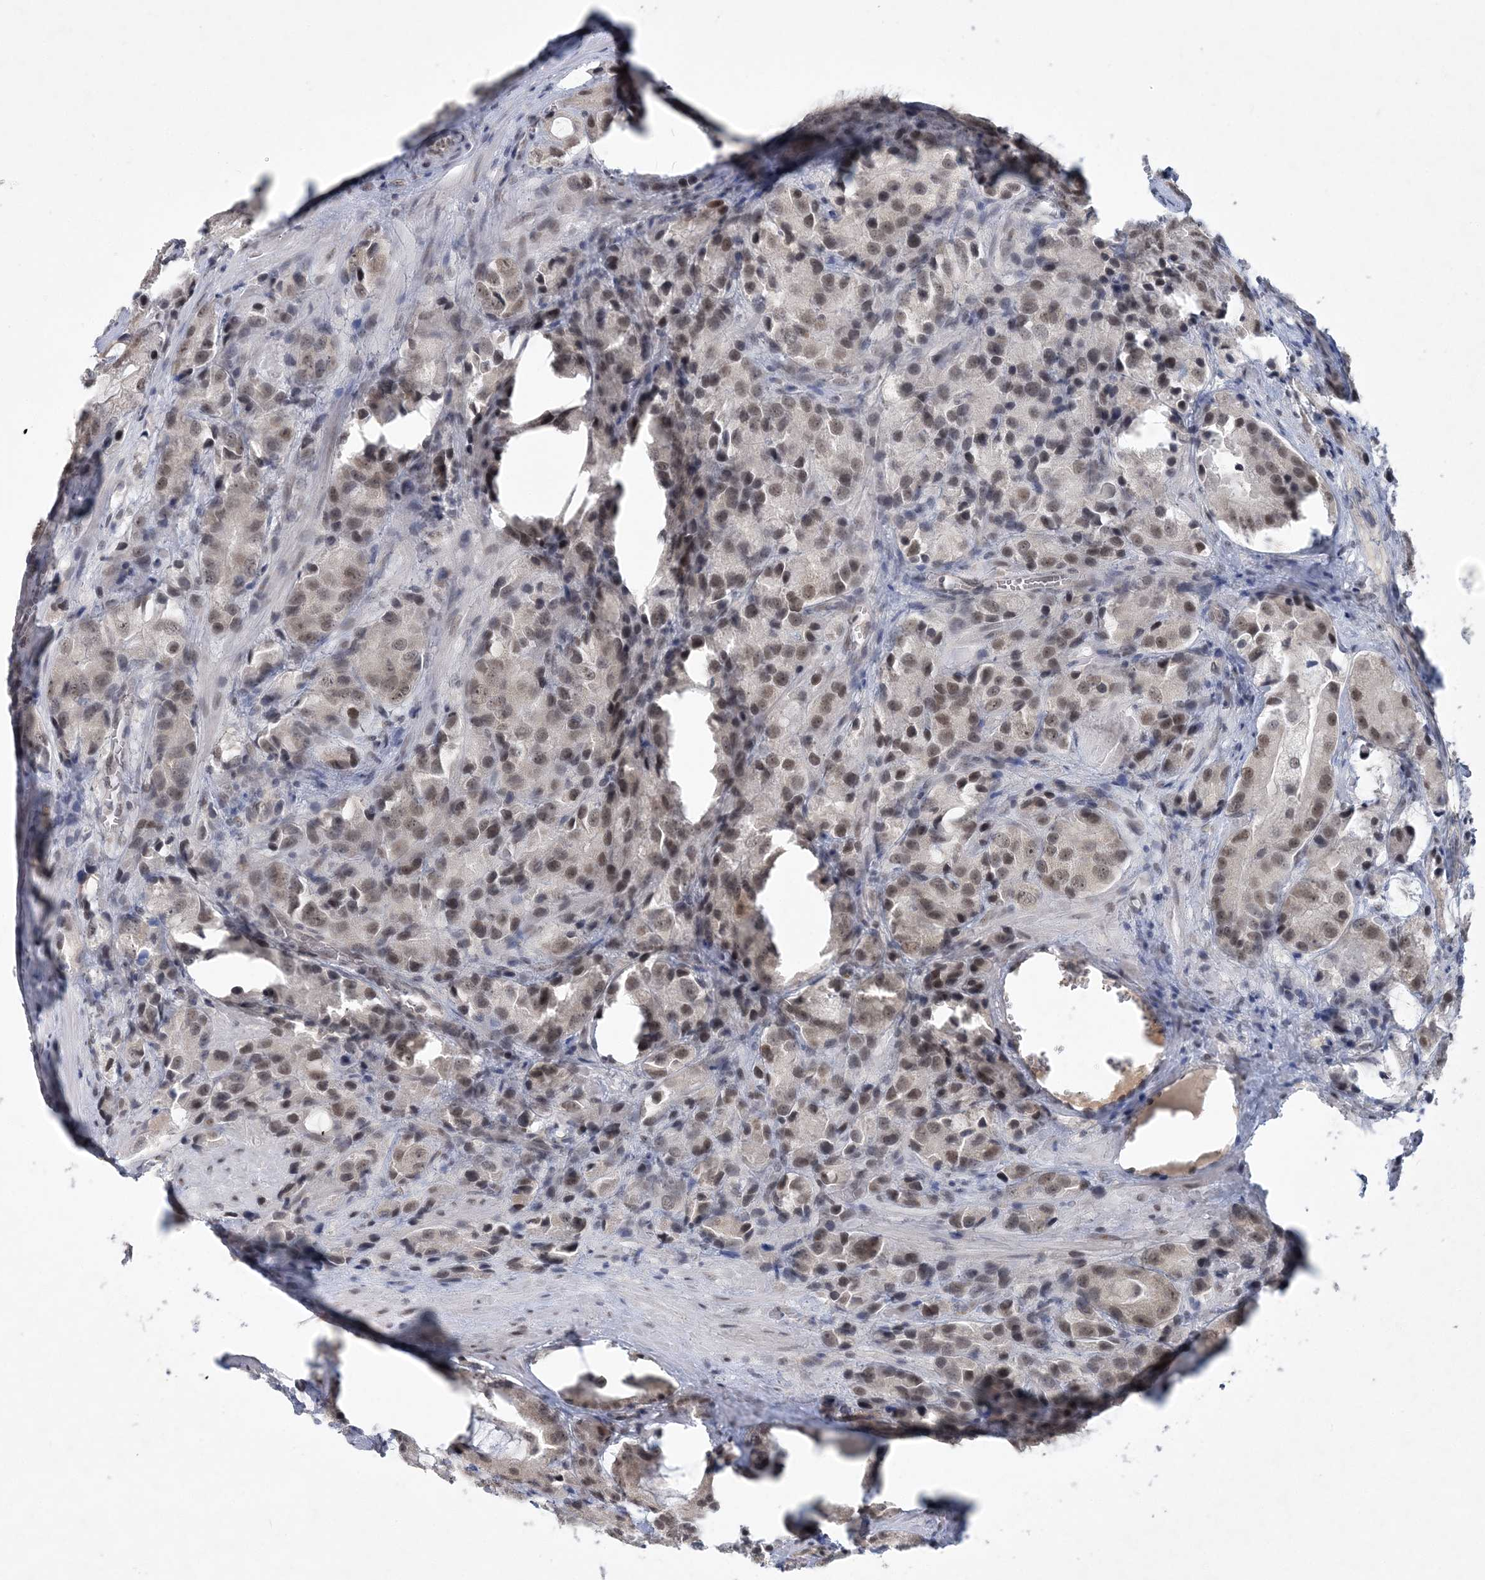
{"staining": {"intensity": "moderate", "quantity": ">75%", "location": "nuclear"}, "tissue": "prostate cancer", "cell_type": "Tumor cells", "image_type": "cancer", "snomed": [{"axis": "morphology", "description": "Adenocarcinoma, High grade"}, {"axis": "topography", "description": "Prostate"}], "caption": "Immunohistochemistry (DAB) staining of high-grade adenocarcinoma (prostate) shows moderate nuclear protein expression in about >75% of tumor cells.", "gene": "KMT2D", "patient": {"sex": "male", "age": 70}}